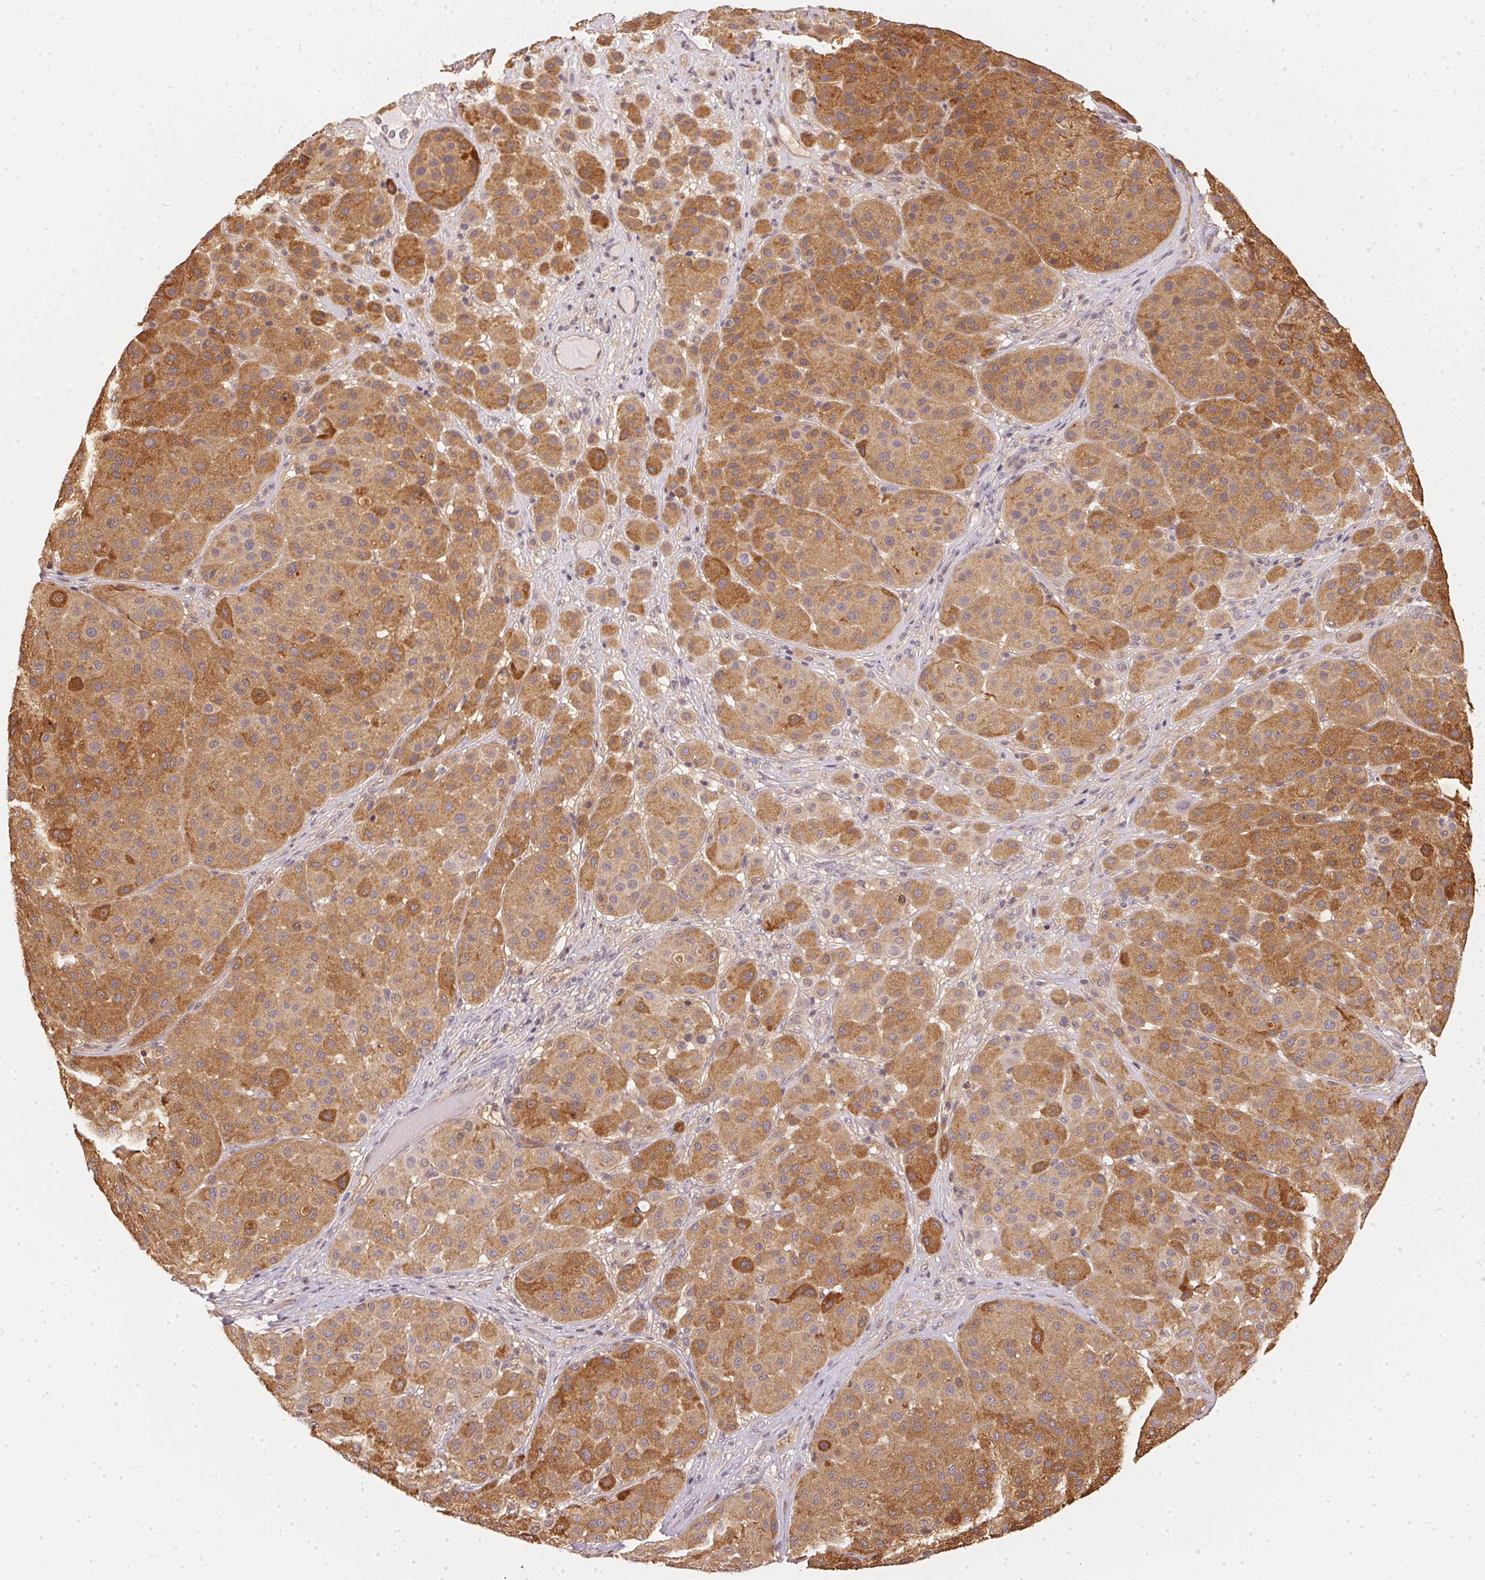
{"staining": {"intensity": "moderate", "quantity": ">75%", "location": "cytoplasmic/membranous"}, "tissue": "melanoma", "cell_type": "Tumor cells", "image_type": "cancer", "snomed": [{"axis": "morphology", "description": "Malignant melanoma, Metastatic site"}, {"axis": "topography", "description": "Smooth muscle"}], "caption": "Immunohistochemical staining of human melanoma demonstrates moderate cytoplasmic/membranous protein positivity in approximately >75% of tumor cells.", "gene": "BLMH", "patient": {"sex": "male", "age": 41}}